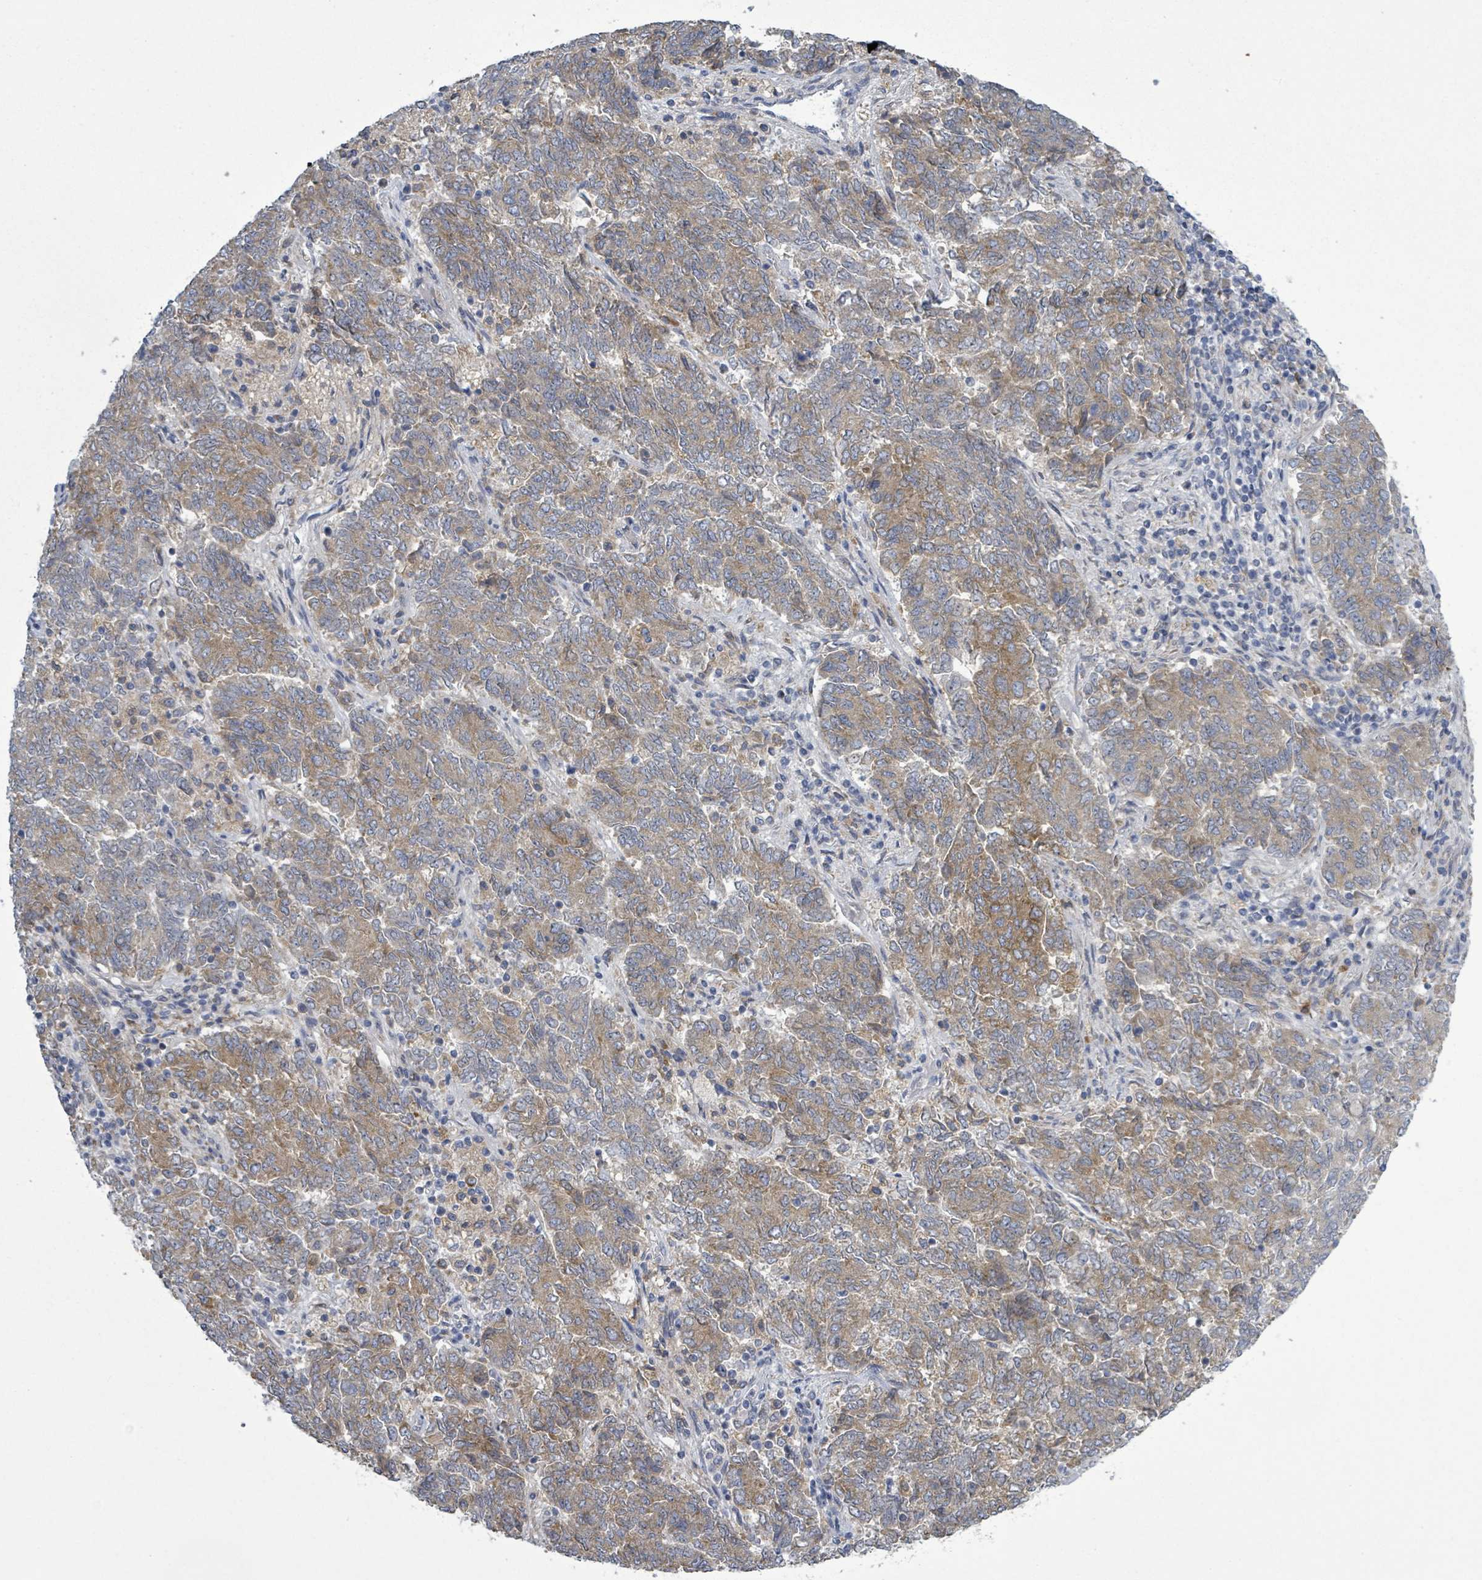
{"staining": {"intensity": "moderate", "quantity": "25%-75%", "location": "cytoplasmic/membranous"}, "tissue": "endometrial cancer", "cell_type": "Tumor cells", "image_type": "cancer", "snomed": [{"axis": "morphology", "description": "Adenocarcinoma, NOS"}, {"axis": "topography", "description": "Endometrium"}], "caption": "Human adenocarcinoma (endometrial) stained with a protein marker demonstrates moderate staining in tumor cells.", "gene": "ATP13A1", "patient": {"sex": "female", "age": 80}}